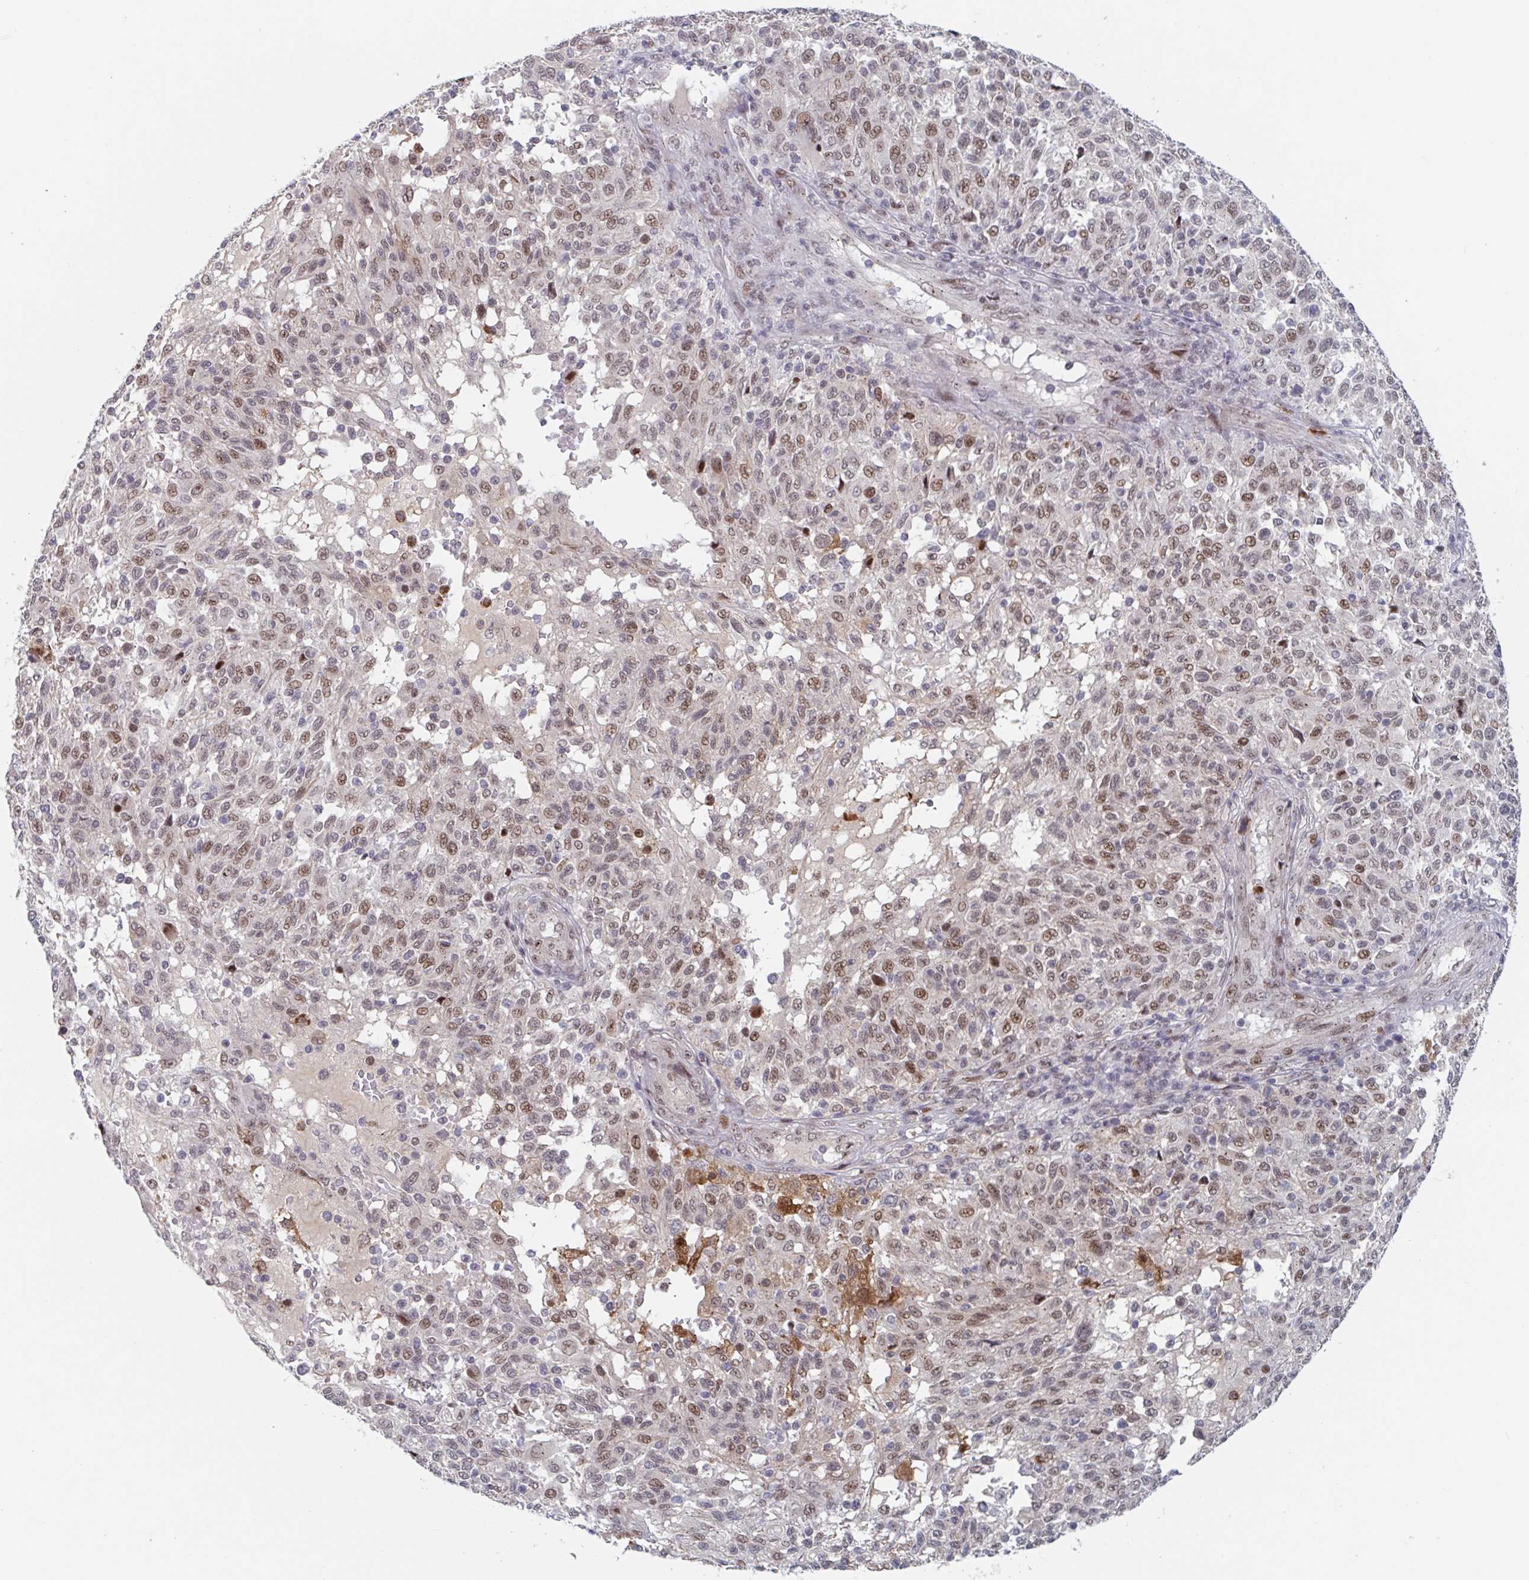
{"staining": {"intensity": "moderate", "quantity": "25%-75%", "location": "nuclear"}, "tissue": "melanoma", "cell_type": "Tumor cells", "image_type": "cancer", "snomed": [{"axis": "morphology", "description": "Malignant melanoma, NOS"}, {"axis": "topography", "description": "Skin"}], "caption": "A high-resolution image shows immunohistochemistry (IHC) staining of melanoma, which displays moderate nuclear positivity in about 25%-75% of tumor cells. Using DAB (brown) and hematoxylin (blue) stains, captured at high magnification using brightfield microscopy.", "gene": "RNF212", "patient": {"sex": "male", "age": 66}}